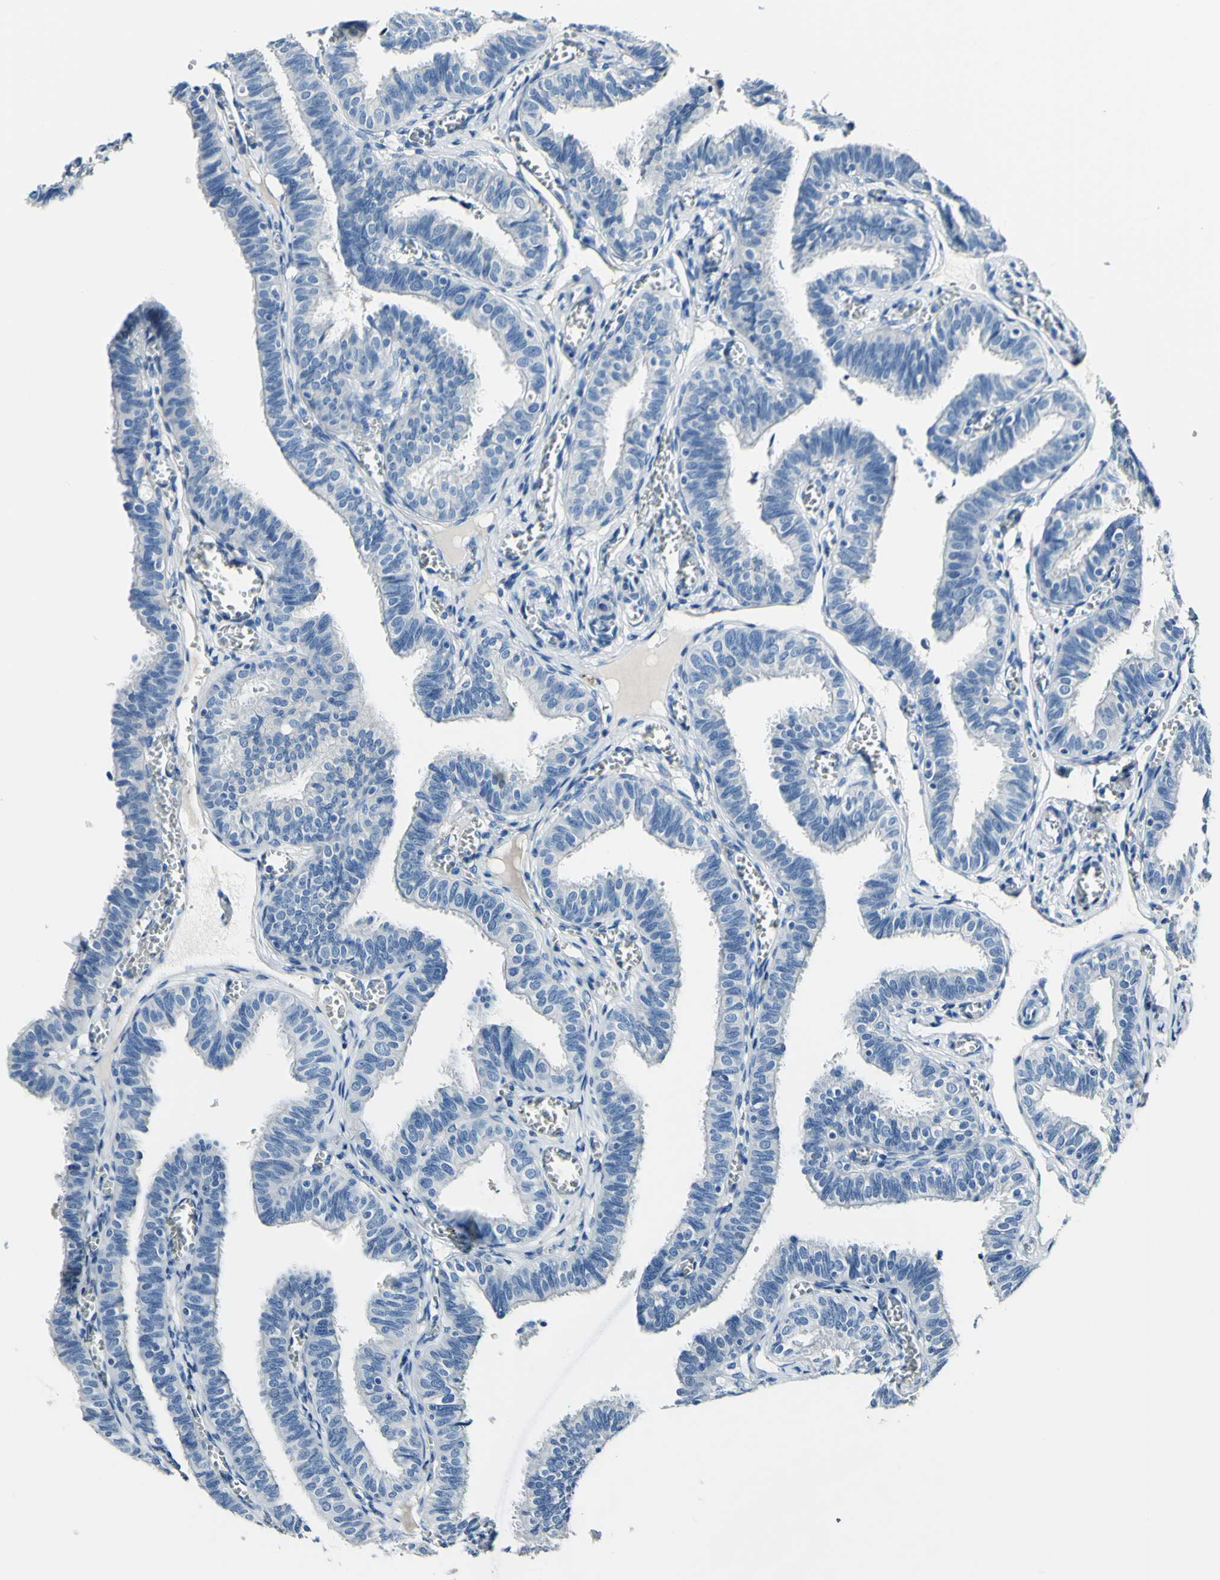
{"staining": {"intensity": "negative", "quantity": "none", "location": "none"}, "tissue": "fallopian tube", "cell_type": "Glandular cells", "image_type": "normal", "snomed": [{"axis": "morphology", "description": "Normal tissue, NOS"}, {"axis": "topography", "description": "Fallopian tube"}], "caption": "Protein analysis of benign fallopian tube demonstrates no significant staining in glandular cells.", "gene": "COL6A3", "patient": {"sex": "female", "age": 46}}